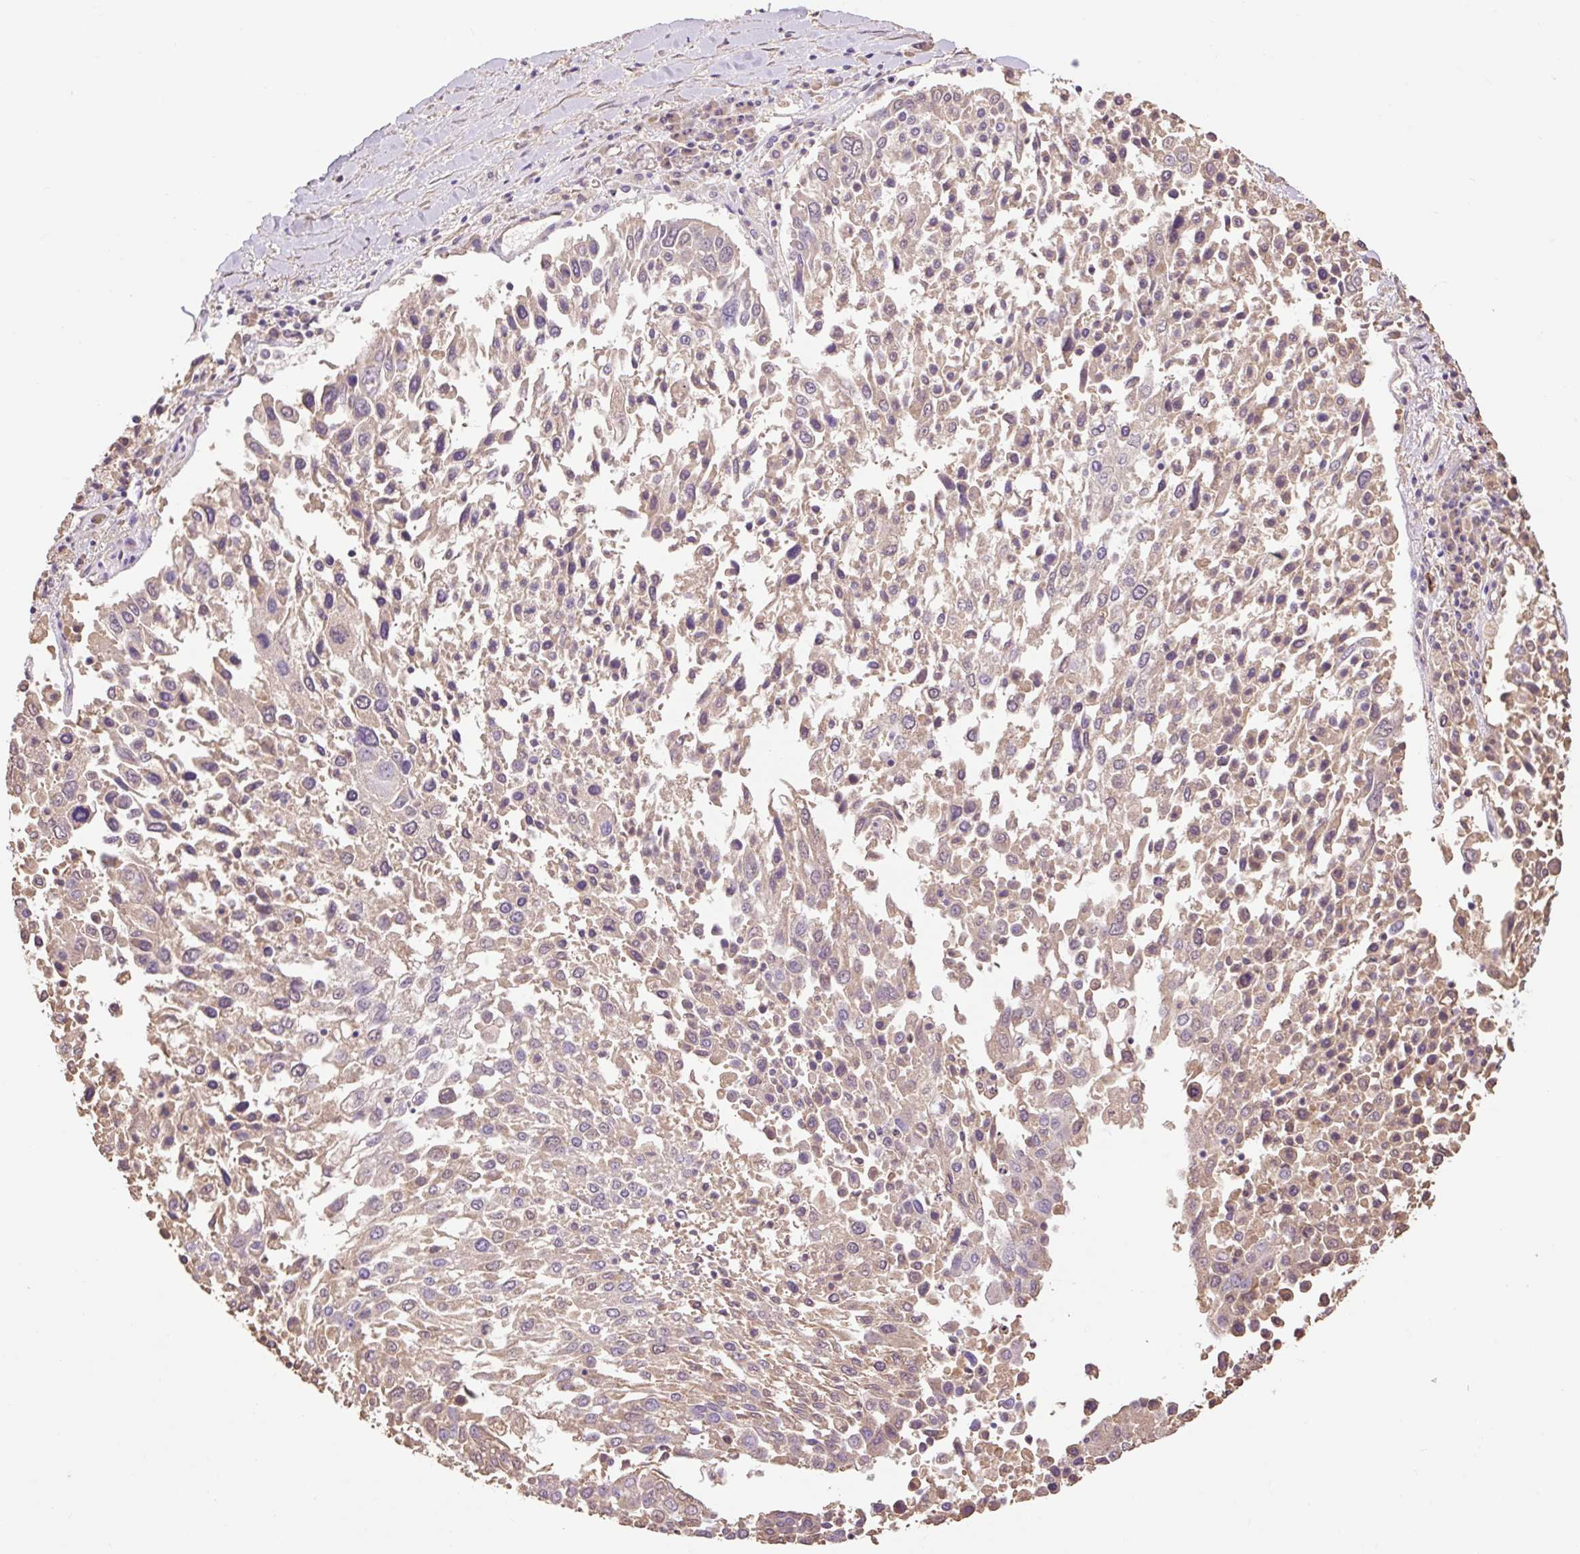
{"staining": {"intensity": "weak", "quantity": "25%-75%", "location": "cytoplasmic/membranous"}, "tissue": "lung cancer", "cell_type": "Tumor cells", "image_type": "cancer", "snomed": [{"axis": "morphology", "description": "Squamous cell carcinoma, NOS"}, {"axis": "topography", "description": "Lung"}], "caption": "Squamous cell carcinoma (lung) was stained to show a protein in brown. There is low levels of weak cytoplasmic/membranous expression in about 25%-75% of tumor cells.", "gene": "DESI1", "patient": {"sex": "male", "age": 65}}